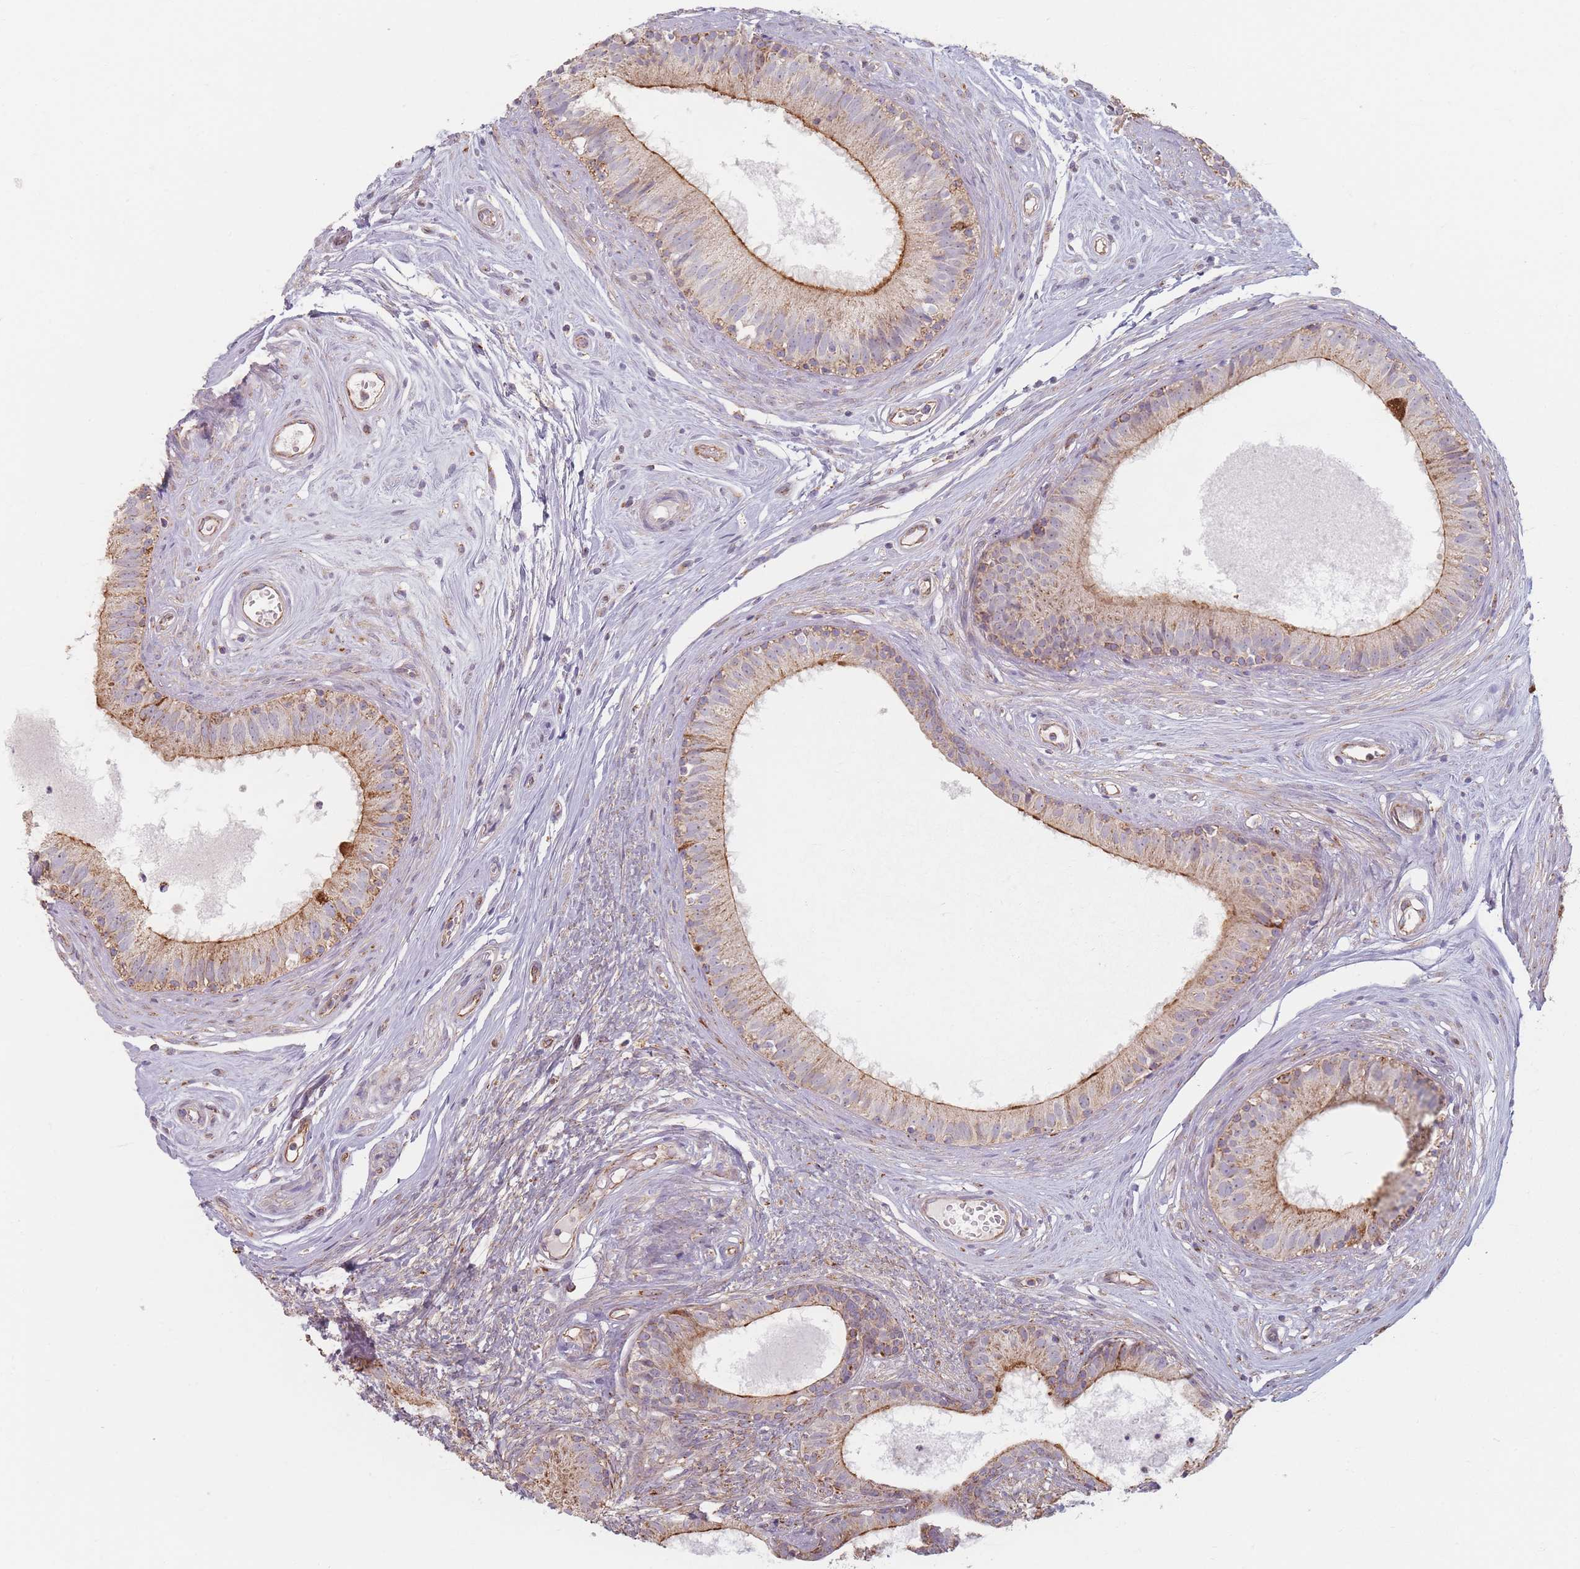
{"staining": {"intensity": "strong", "quantity": "25%-75%", "location": "cytoplasmic/membranous"}, "tissue": "epididymis", "cell_type": "Glandular cells", "image_type": "normal", "snomed": [{"axis": "morphology", "description": "Normal tissue, NOS"}, {"axis": "topography", "description": "Epididymis"}], "caption": "Protein expression analysis of normal epididymis displays strong cytoplasmic/membranous positivity in about 25%-75% of glandular cells. Nuclei are stained in blue.", "gene": "ESRP2", "patient": {"sex": "male", "age": 74}}